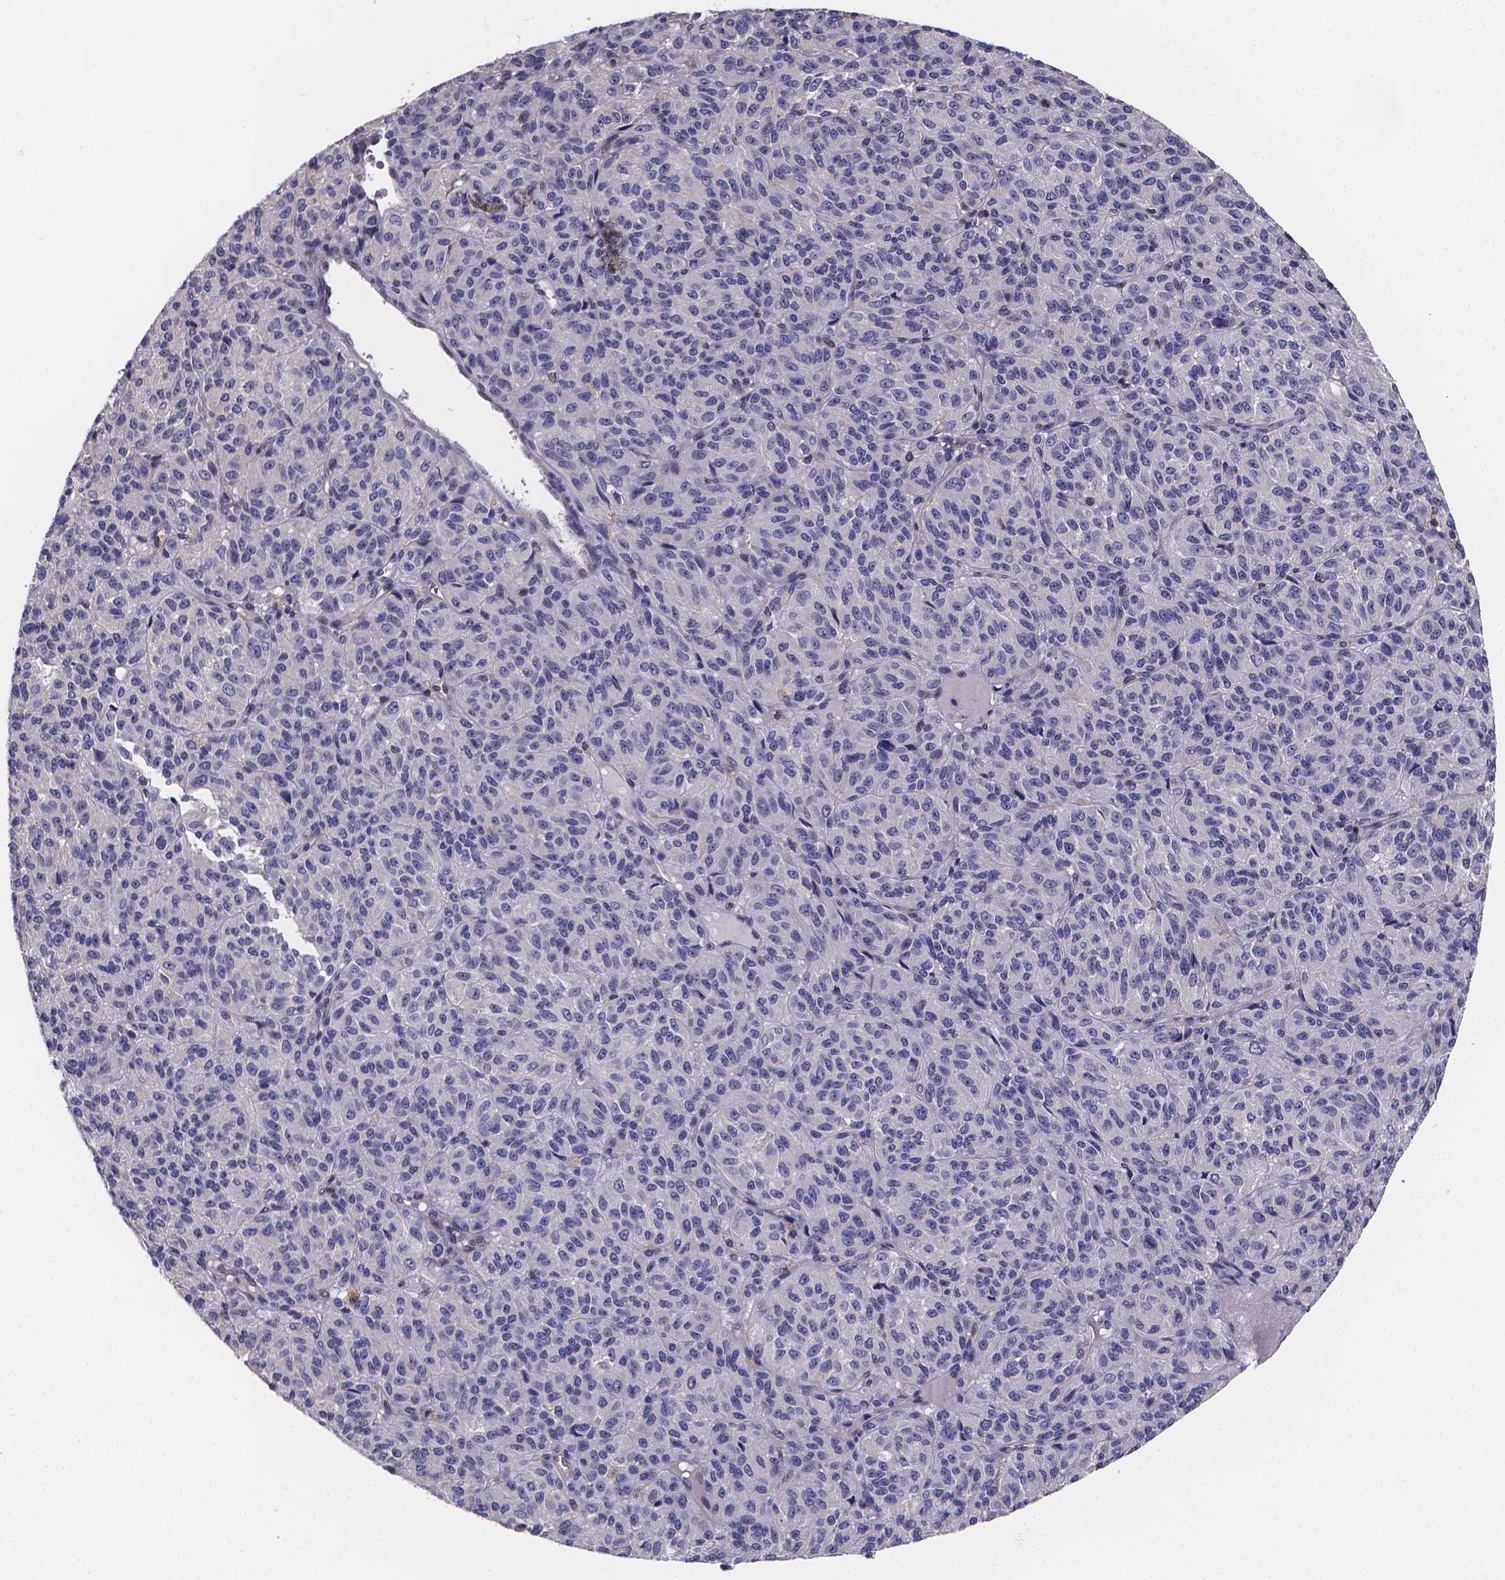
{"staining": {"intensity": "negative", "quantity": "none", "location": "none"}, "tissue": "melanoma", "cell_type": "Tumor cells", "image_type": "cancer", "snomed": [{"axis": "morphology", "description": "Malignant melanoma, Metastatic site"}, {"axis": "topography", "description": "Brain"}], "caption": "IHC of melanoma shows no positivity in tumor cells.", "gene": "PAH", "patient": {"sex": "female", "age": 56}}